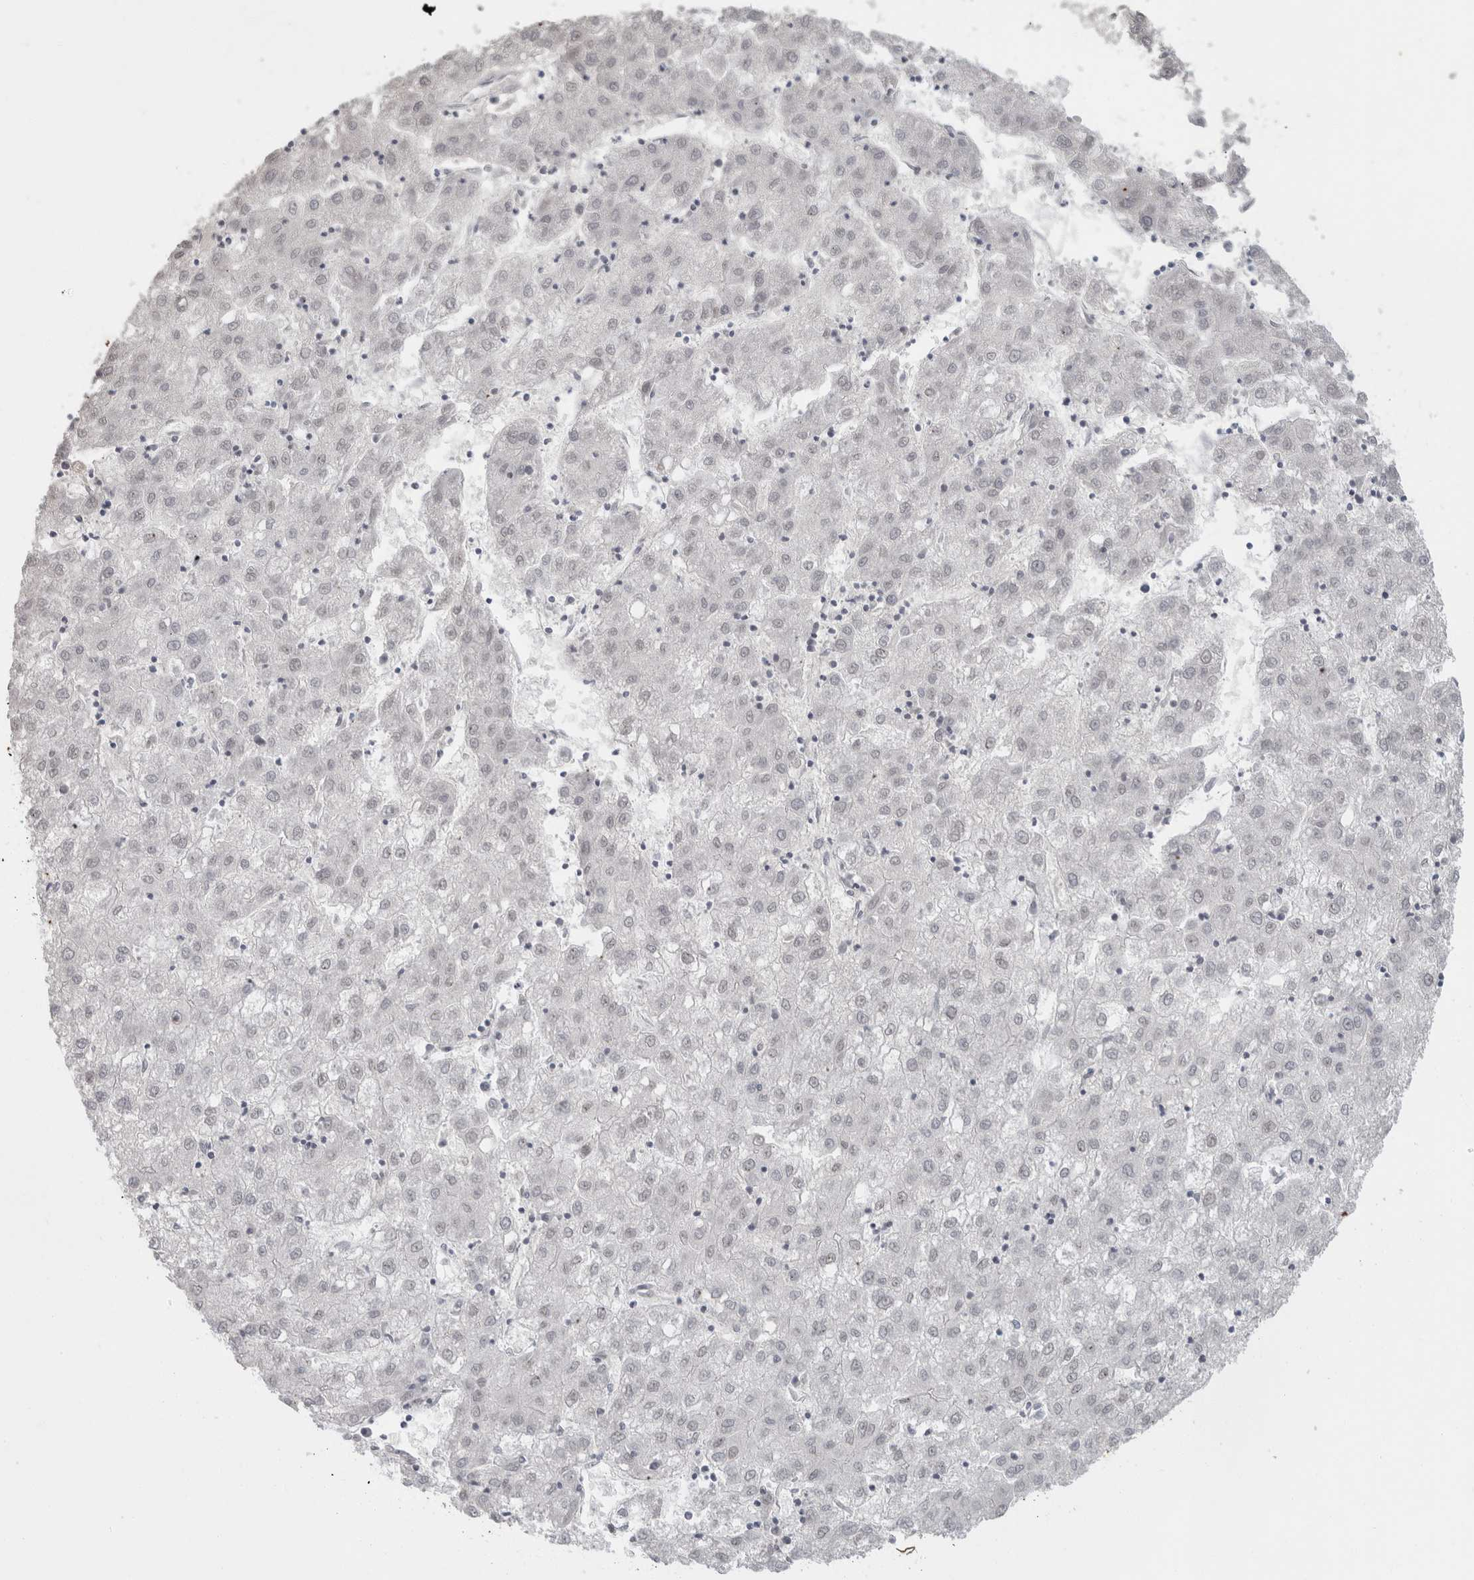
{"staining": {"intensity": "negative", "quantity": "none", "location": "none"}, "tissue": "liver cancer", "cell_type": "Tumor cells", "image_type": "cancer", "snomed": [{"axis": "morphology", "description": "Carcinoma, Hepatocellular, NOS"}, {"axis": "topography", "description": "Liver"}], "caption": "An IHC photomicrograph of liver cancer is shown. There is no staining in tumor cells of liver cancer. (DAB immunohistochemistry with hematoxylin counter stain).", "gene": "ZNF770", "patient": {"sex": "male", "age": 72}}